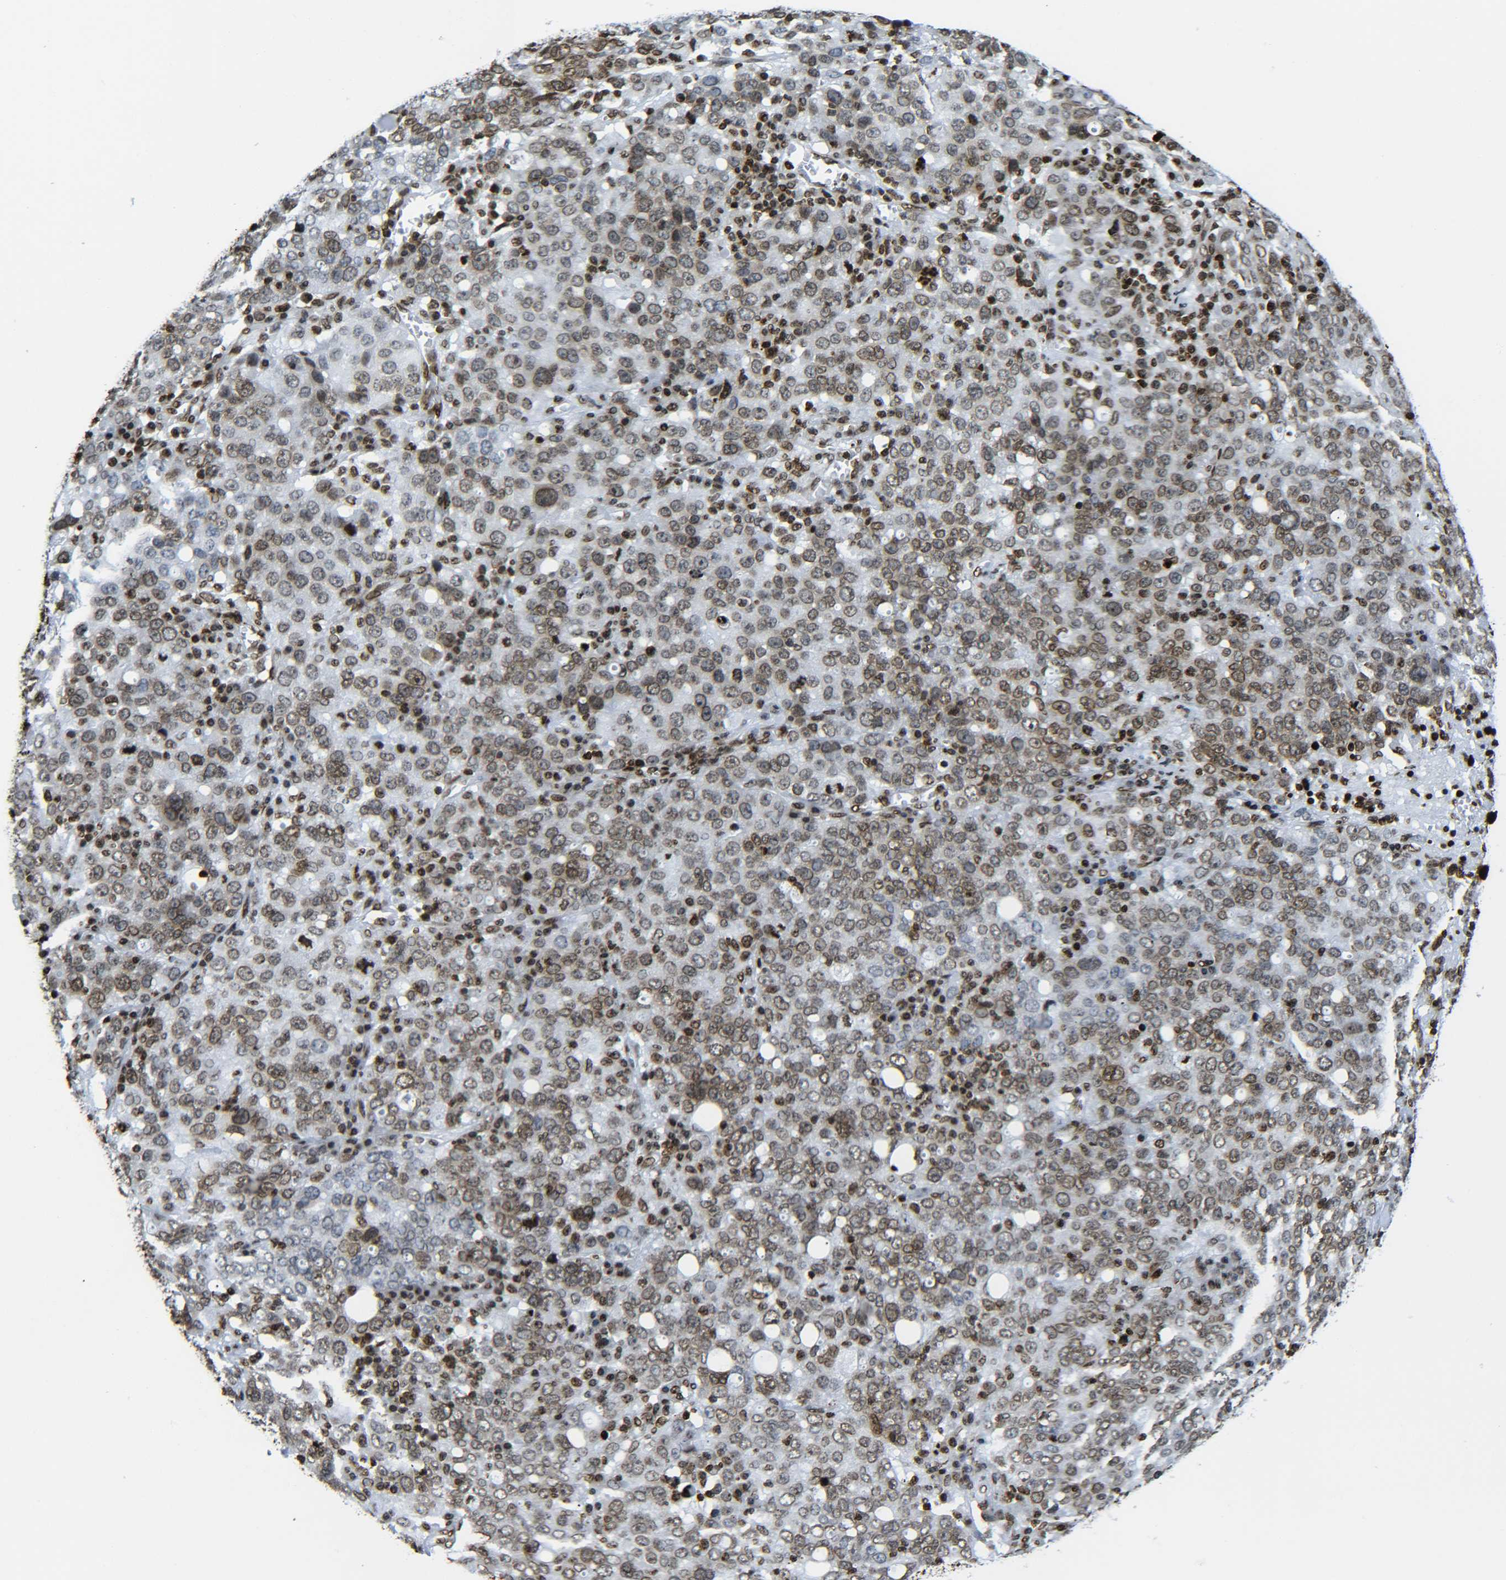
{"staining": {"intensity": "moderate", "quantity": ">75%", "location": "nuclear"}, "tissue": "ovarian cancer", "cell_type": "Tumor cells", "image_type": "cancer", "snomed": [{"axis": "morphology", "description": "Carcinoma, endometroid"}, {"axis": "topography", "description": "Ovary"}], "caption": "Ovarian cancer (endometroid carcinoma) stained with a protein marker displays moderate staining in tumor cells.", "gene": "H2AX", "patient": {"sex": "female", "age": 62}}